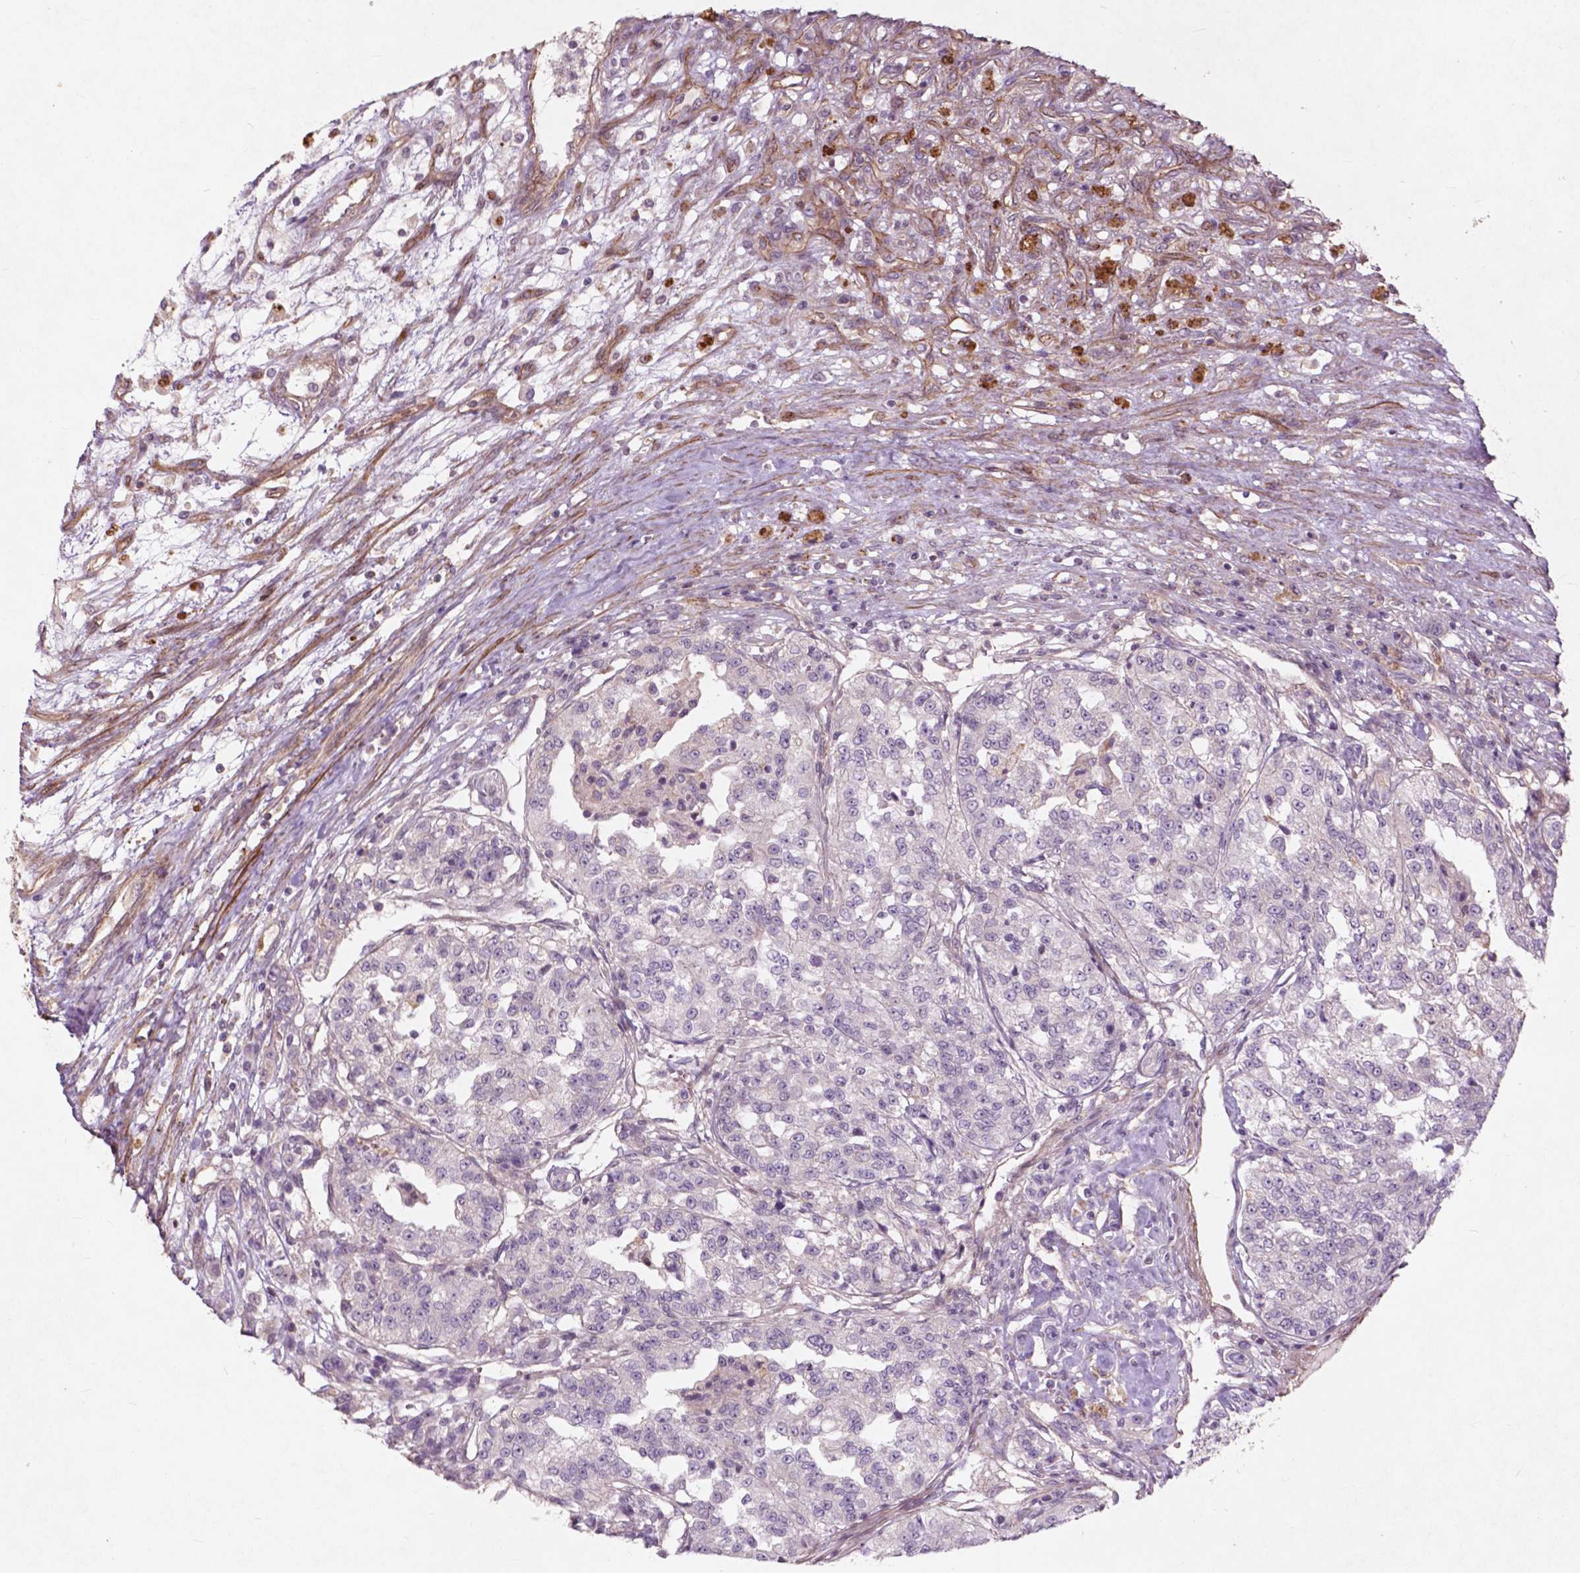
{"staining": {"intensity": "negative", "quantity": "none", "location": "none"}, "tissue": "renal cancer", "cell_type": "Tumor cells", "image_type": "cancer", "snomed": [{"axis": "morphology", "description": "Adenocarcinoma, NOS"}, {"axis": "topography", "description": "Kidney"}], "caption": "This histopathology image is of renal adenocarcinoma stained with immunohistochemistry (IHC) to label a protein in brown with the nuclei are counter-stained blue. There is no expression in tumor cells. (DAB (3,3'-diaminobenzidine) immunohistochemistry visualized using brightfield microscopy, high magnification).", "gene": "RFPL4B", "patient": {"sex": "female", "age": 63}}